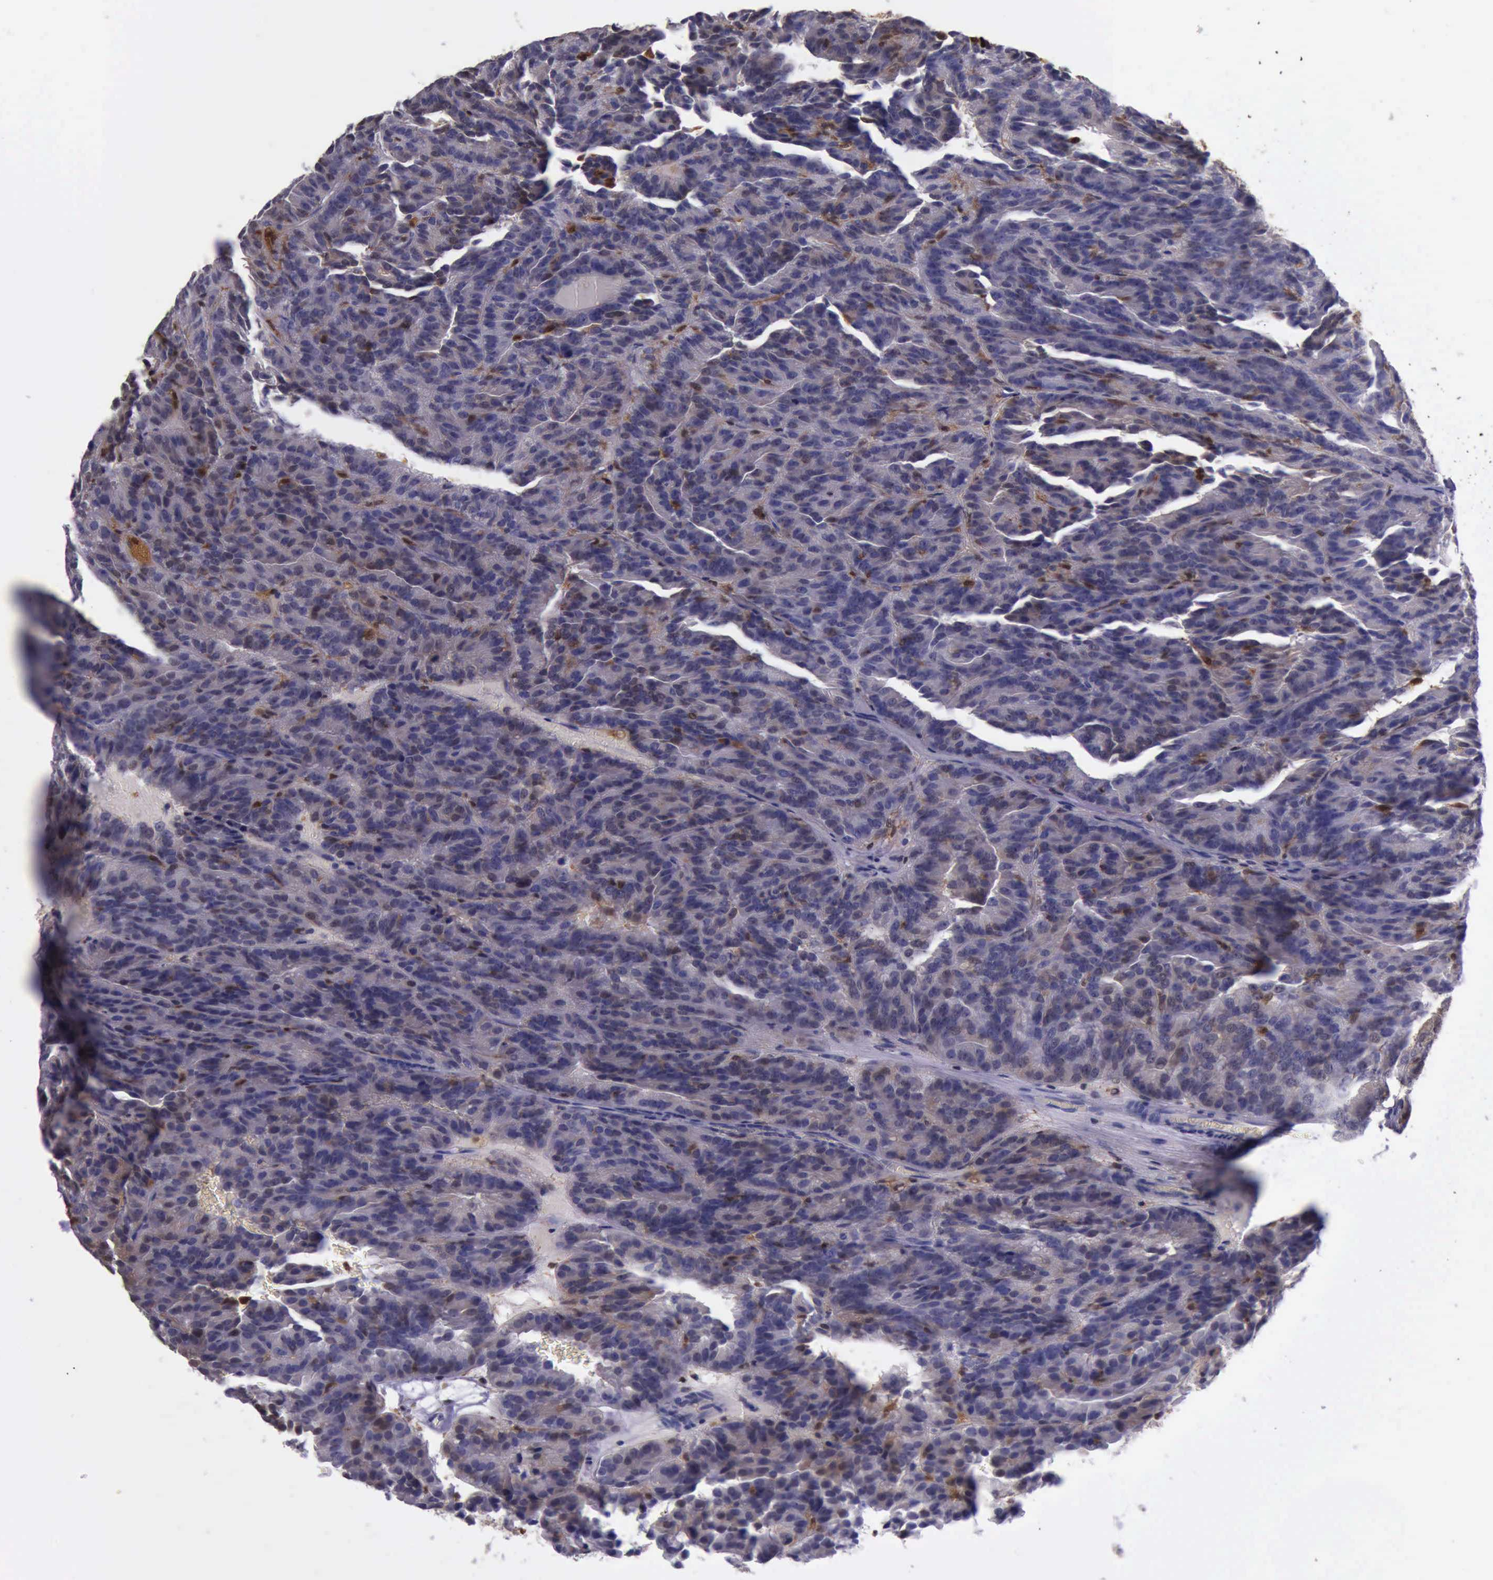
{"staining": {"intensity": "weak", "quantity": "<25%", "location": "cytoplasmic/membranous"}, "tissue": "renal cancer", "cell_type": "Tumor cells", "image_type": "cancer", "snomed": [{"axis": "morphology", "description": "Adenocarcinoma, NOS"}, {"axis": "topography", "description": "Kidney"}], "caption": "The IHC photomicrograph has no significant positivity in tumor cells of renal adenocarcinoma tissue.", "gene": "TYMP", "patient": {"sex": "male", "age": 46}}